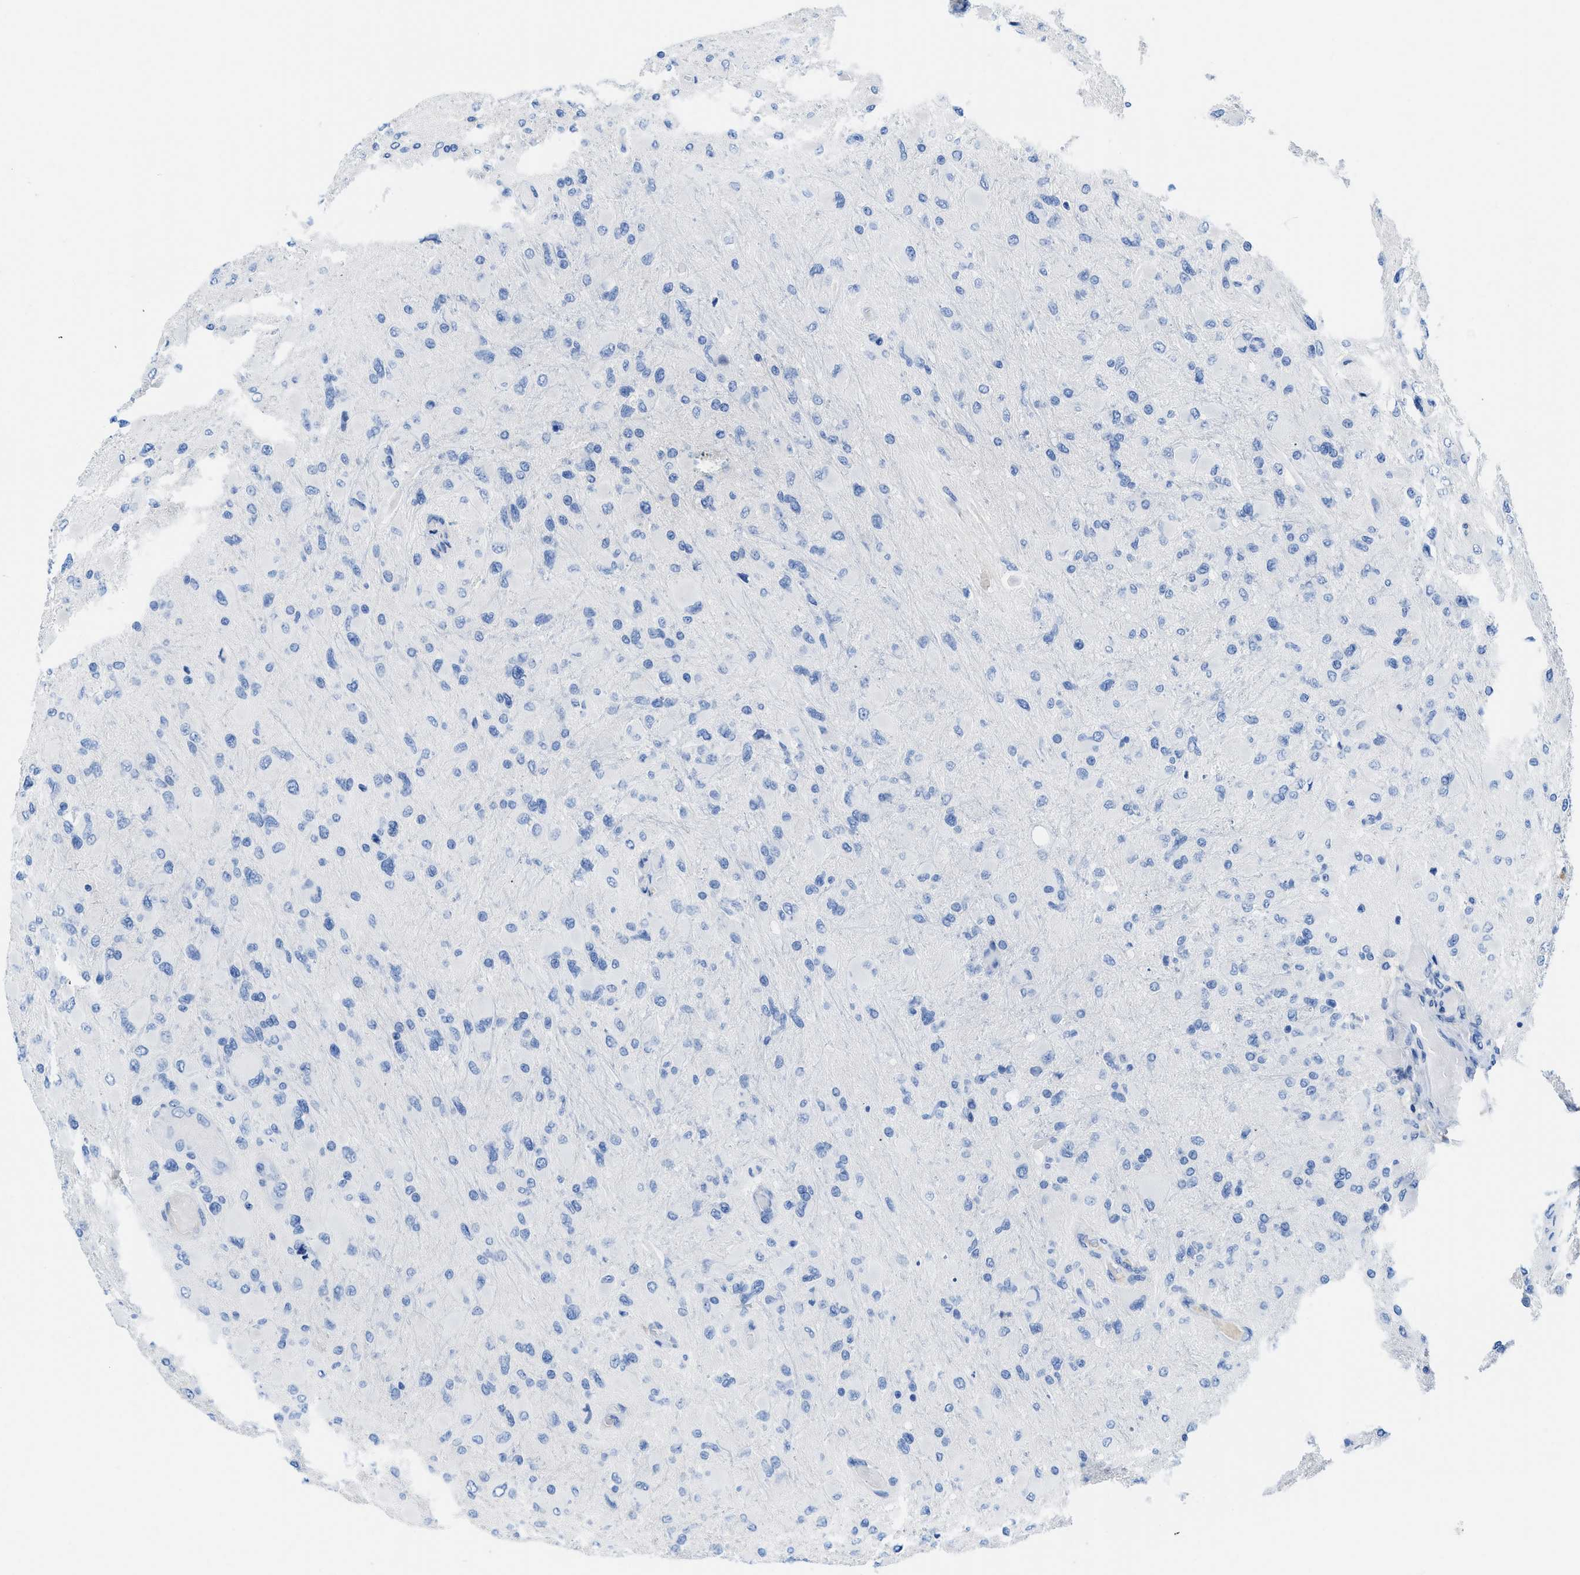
{"staining": {"intensity": "negative", "quantity": "none", "location": "none"}, "tissue": "glioma", "cell_type": "Tumor cells", "image_type": "cancer", "snomed": [{"axis": "morphology", "description": "Glioma, malignant, High grade"}, {"axis": "topography", "description": "Cerebral cortex"}], "caption": "IHC of human malignant glioma (high-grade) demonstrates no positivity in tumor cells. Nuclei are stained in blue.", "gene": "COL3A1", "patient": {"sex": "female", "age": 36}}